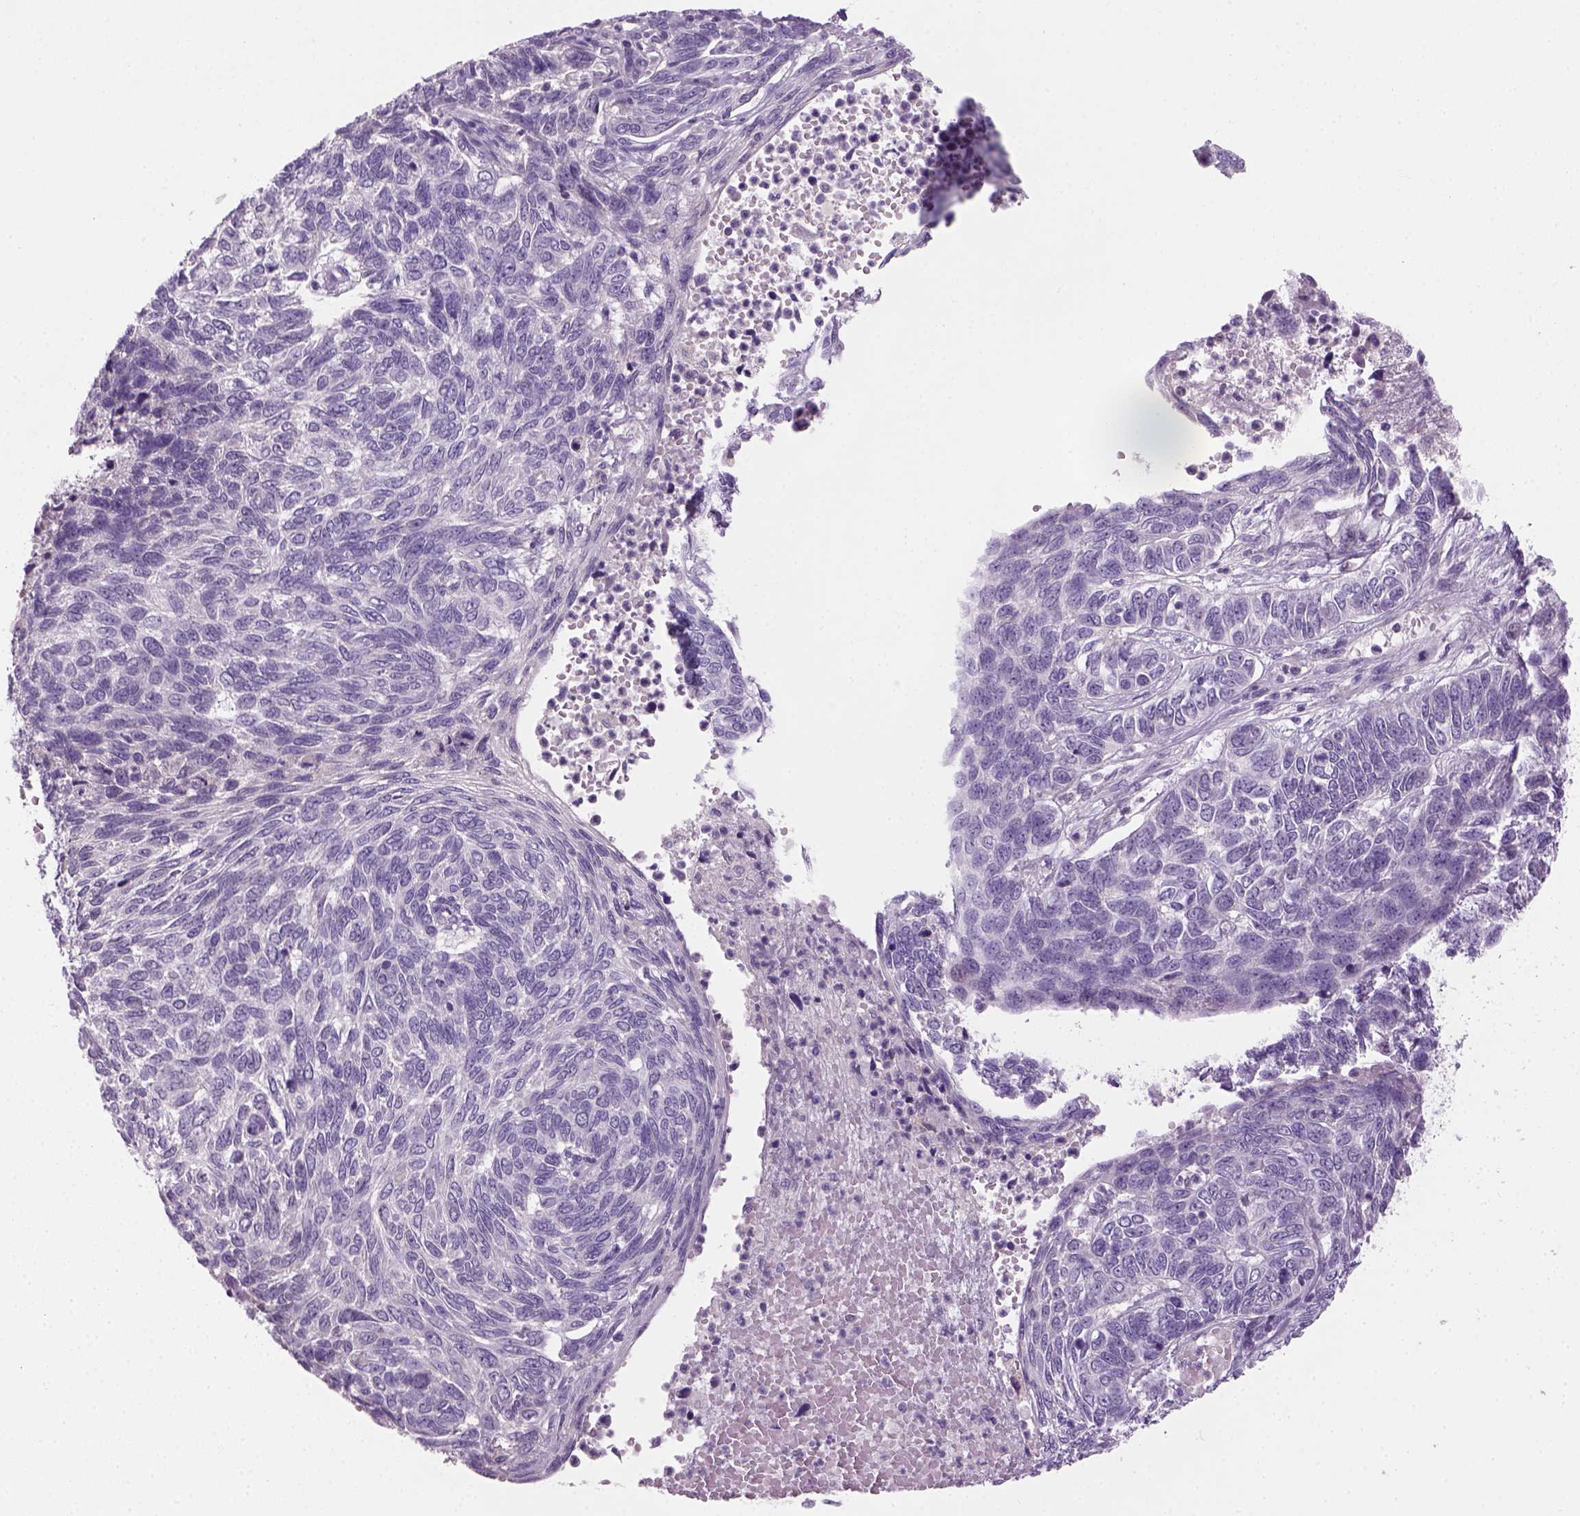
{"staining": {"intensity": "negative", "quantity": "none", "location": "none"}, "tissue": "skin cancer", "cell_type": "Tumor cells", "image_type": "cancer", "snomed": [{"axis": "morphology", "description": "Basal cell carcinoma"}, {"axis": "topography", "description": "Skin"}], "caption": "Protein analysis of skin cancer demonstrates no significant expression in tumor cells.", "gene": "GFI1B", "patient": {"sex": "female", "age": 65}}